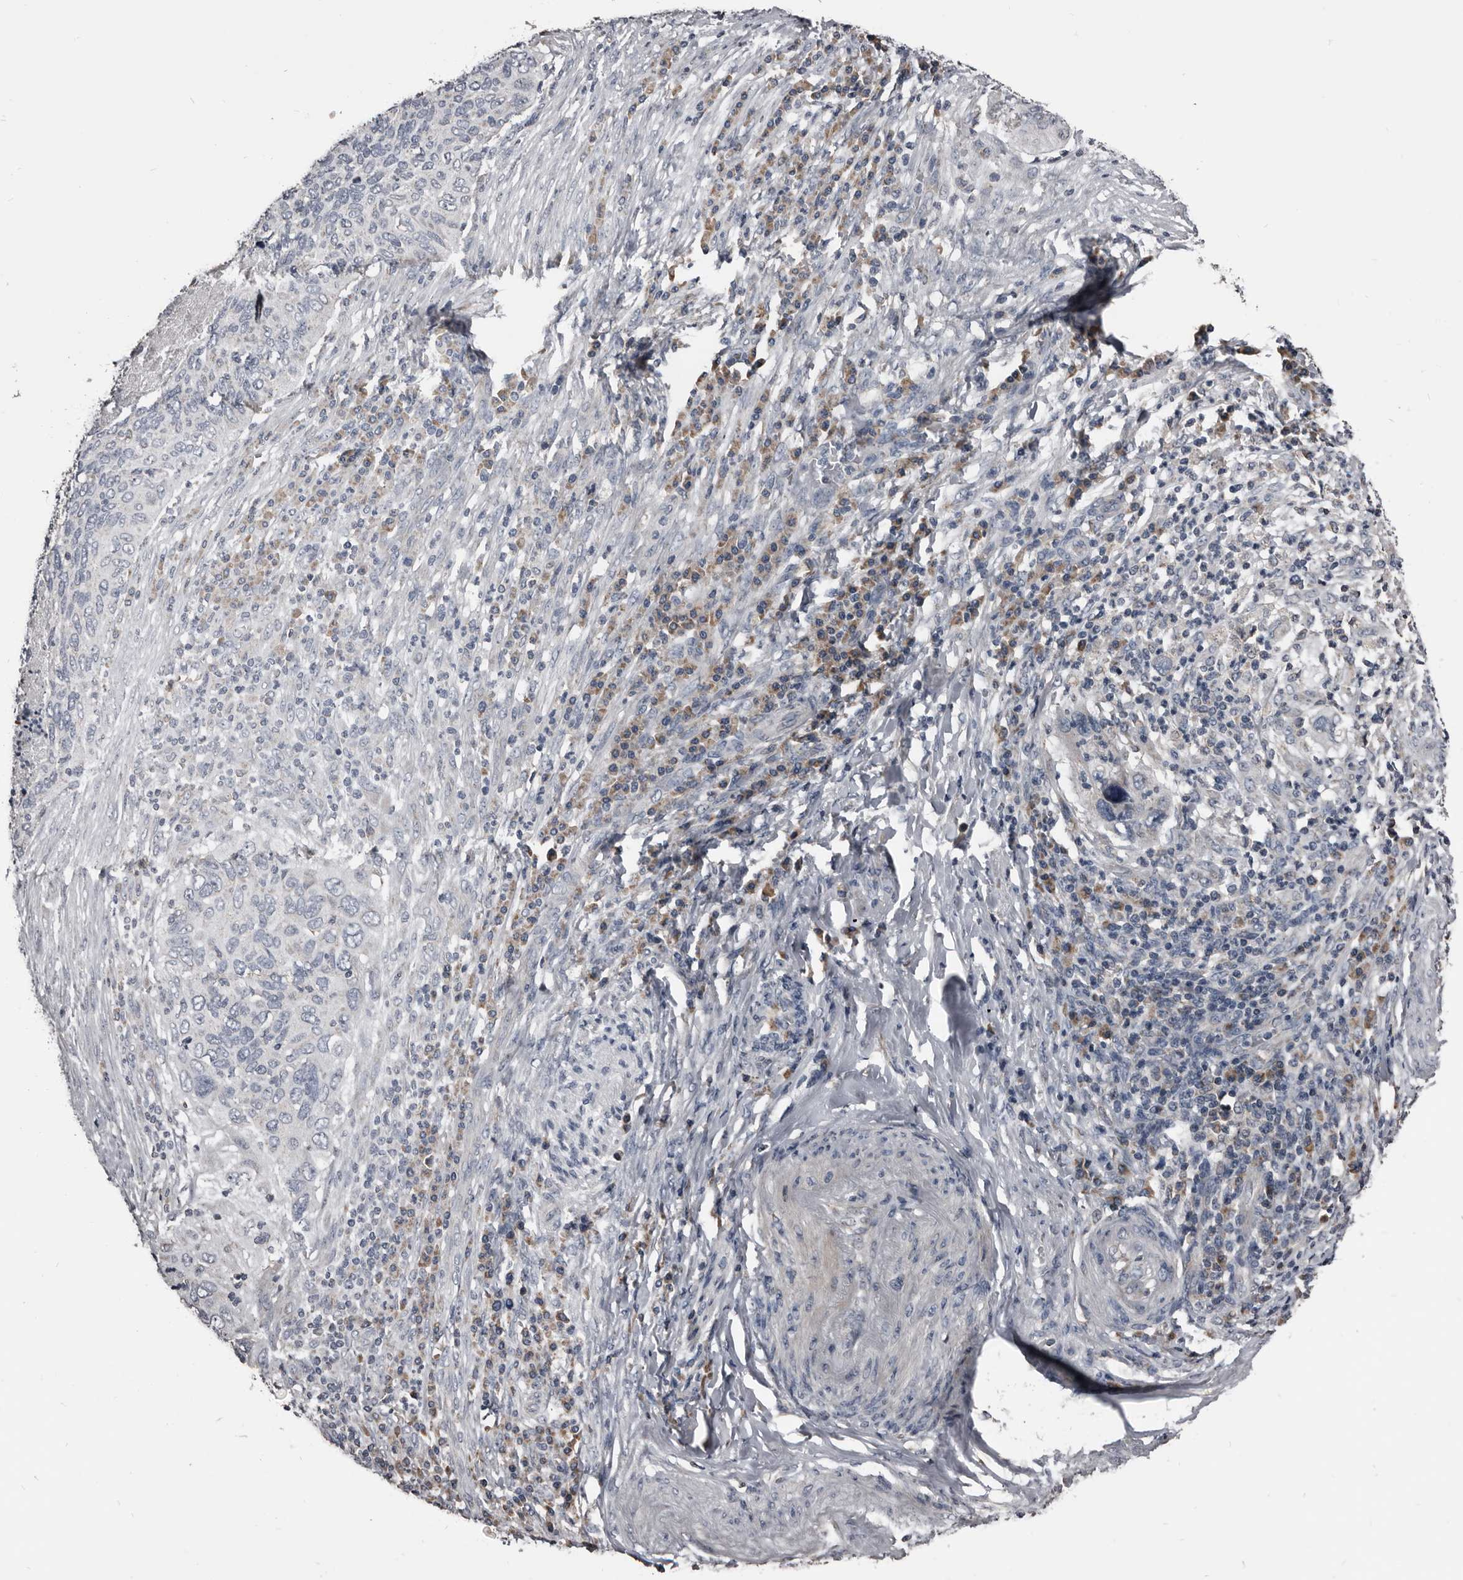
{"staining": {"intensity": "negative", "quantity": "none", "location": "none"}, "tissue": "cervical cancer", "cell_type": "Tumor cells", "image_type": "cancer", "snomed": [{"axis": "morphology", "description": "Squamous cell carcinoma, NOS"}, {"axis": "topography", "description": "Cervix"}], "caption": "Immunohistochemistry of cervical squamous cell carcinoma shows no expression in tumor cells.", "gene": "GREB1", "patient": {"sex": "female", "age": 38}}